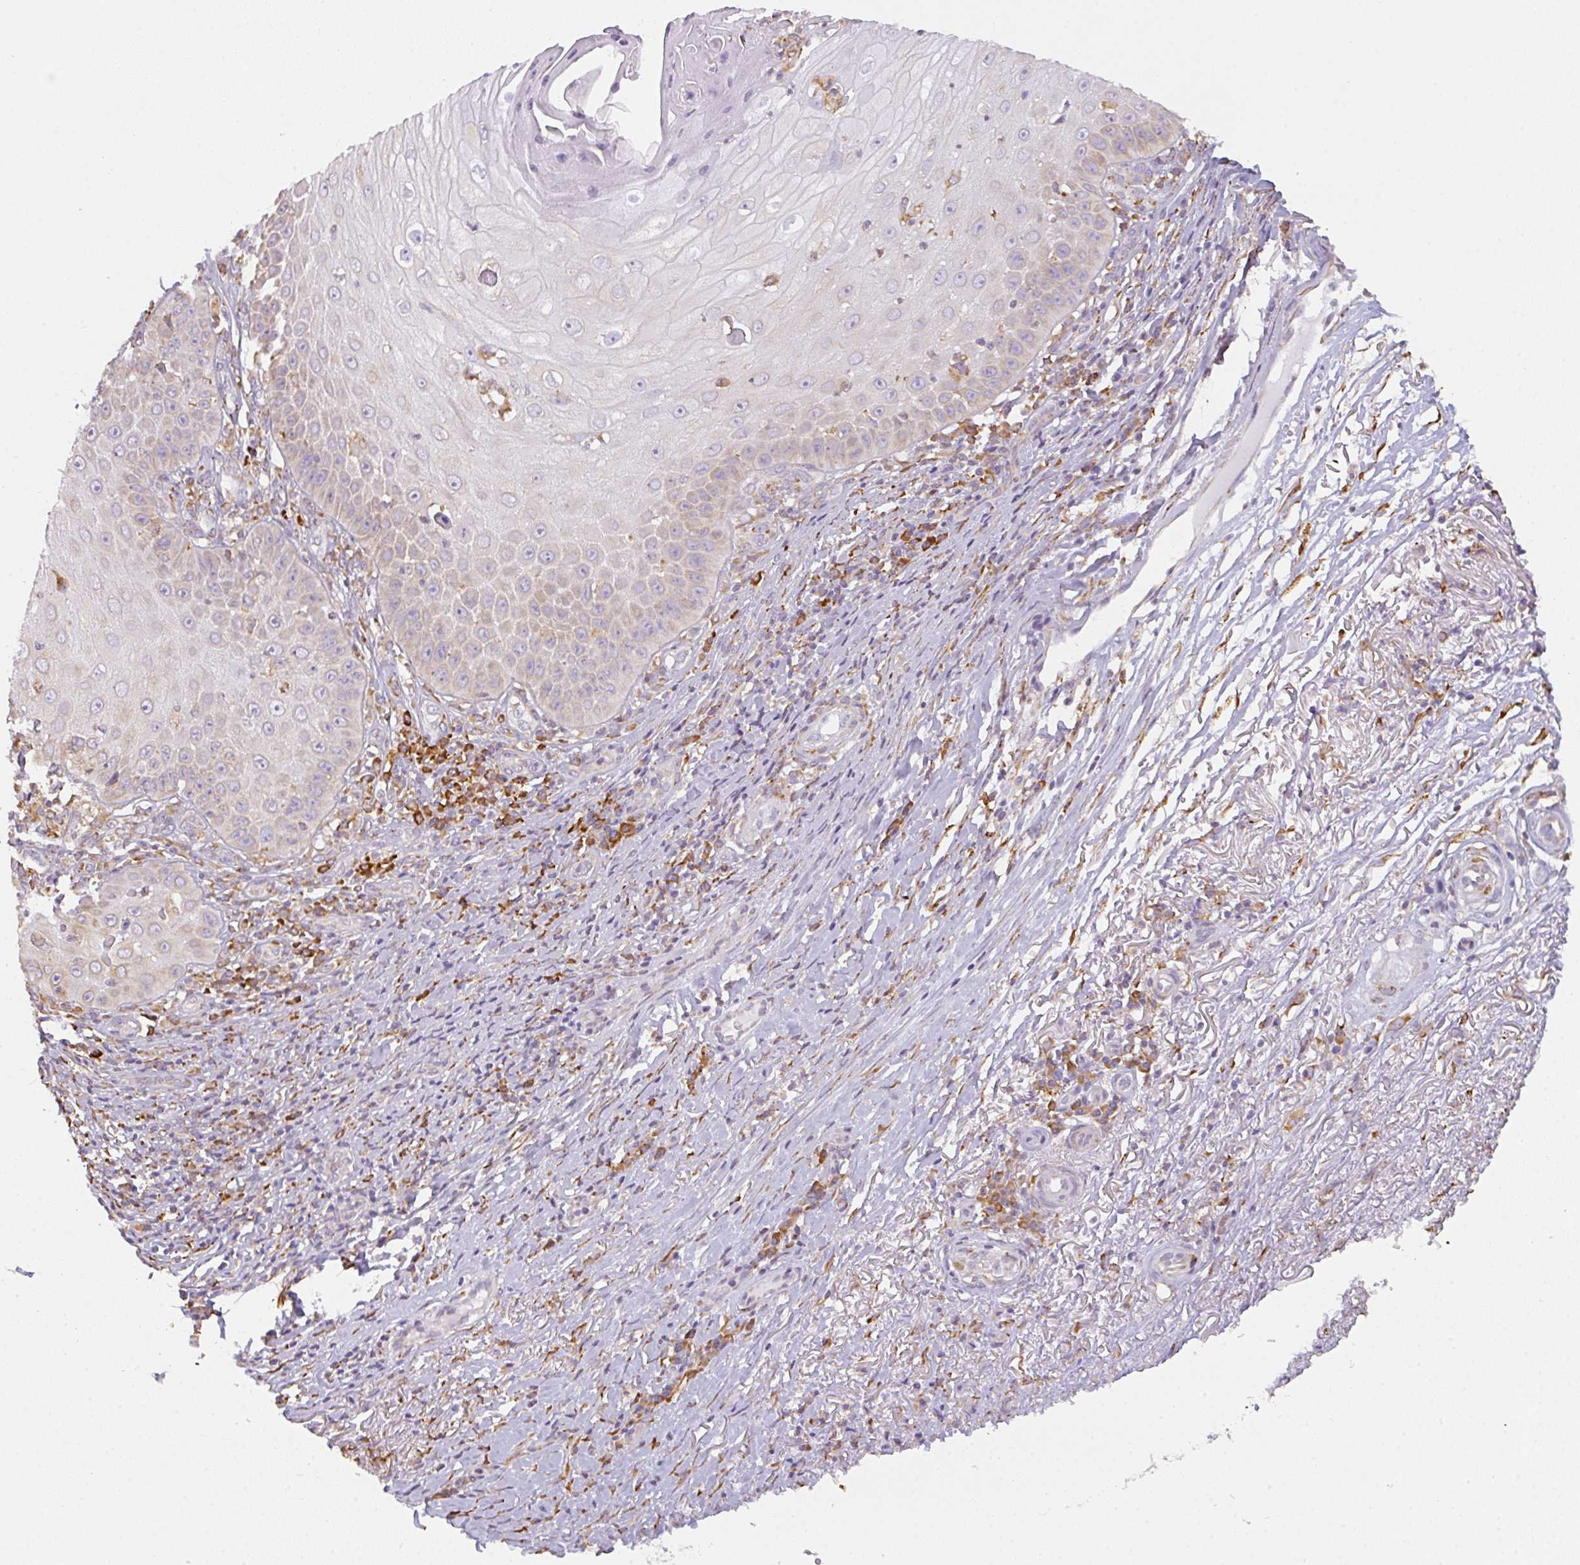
{"staining": {"intensity": "weak", "quantity": "<25%", "location": "cytoplasmic/membranous"}, "tissue": "skin cancer", "cell_type": "Tumor cells", "image_type": "cancer", "snomed": [{"axis": "morphology", "description": "Squamous cell carcinoma, NOS"}, {"axis": "topography", "description": "Skin"}], "caption": "This micrograph is of skin cancer stained with IHC to label a protein in brown with the nuclei are counter-stained blue. There is no expression in tumor cells.", "gene": "DOK4", "patient": {"sex": "male", "age": 70}}